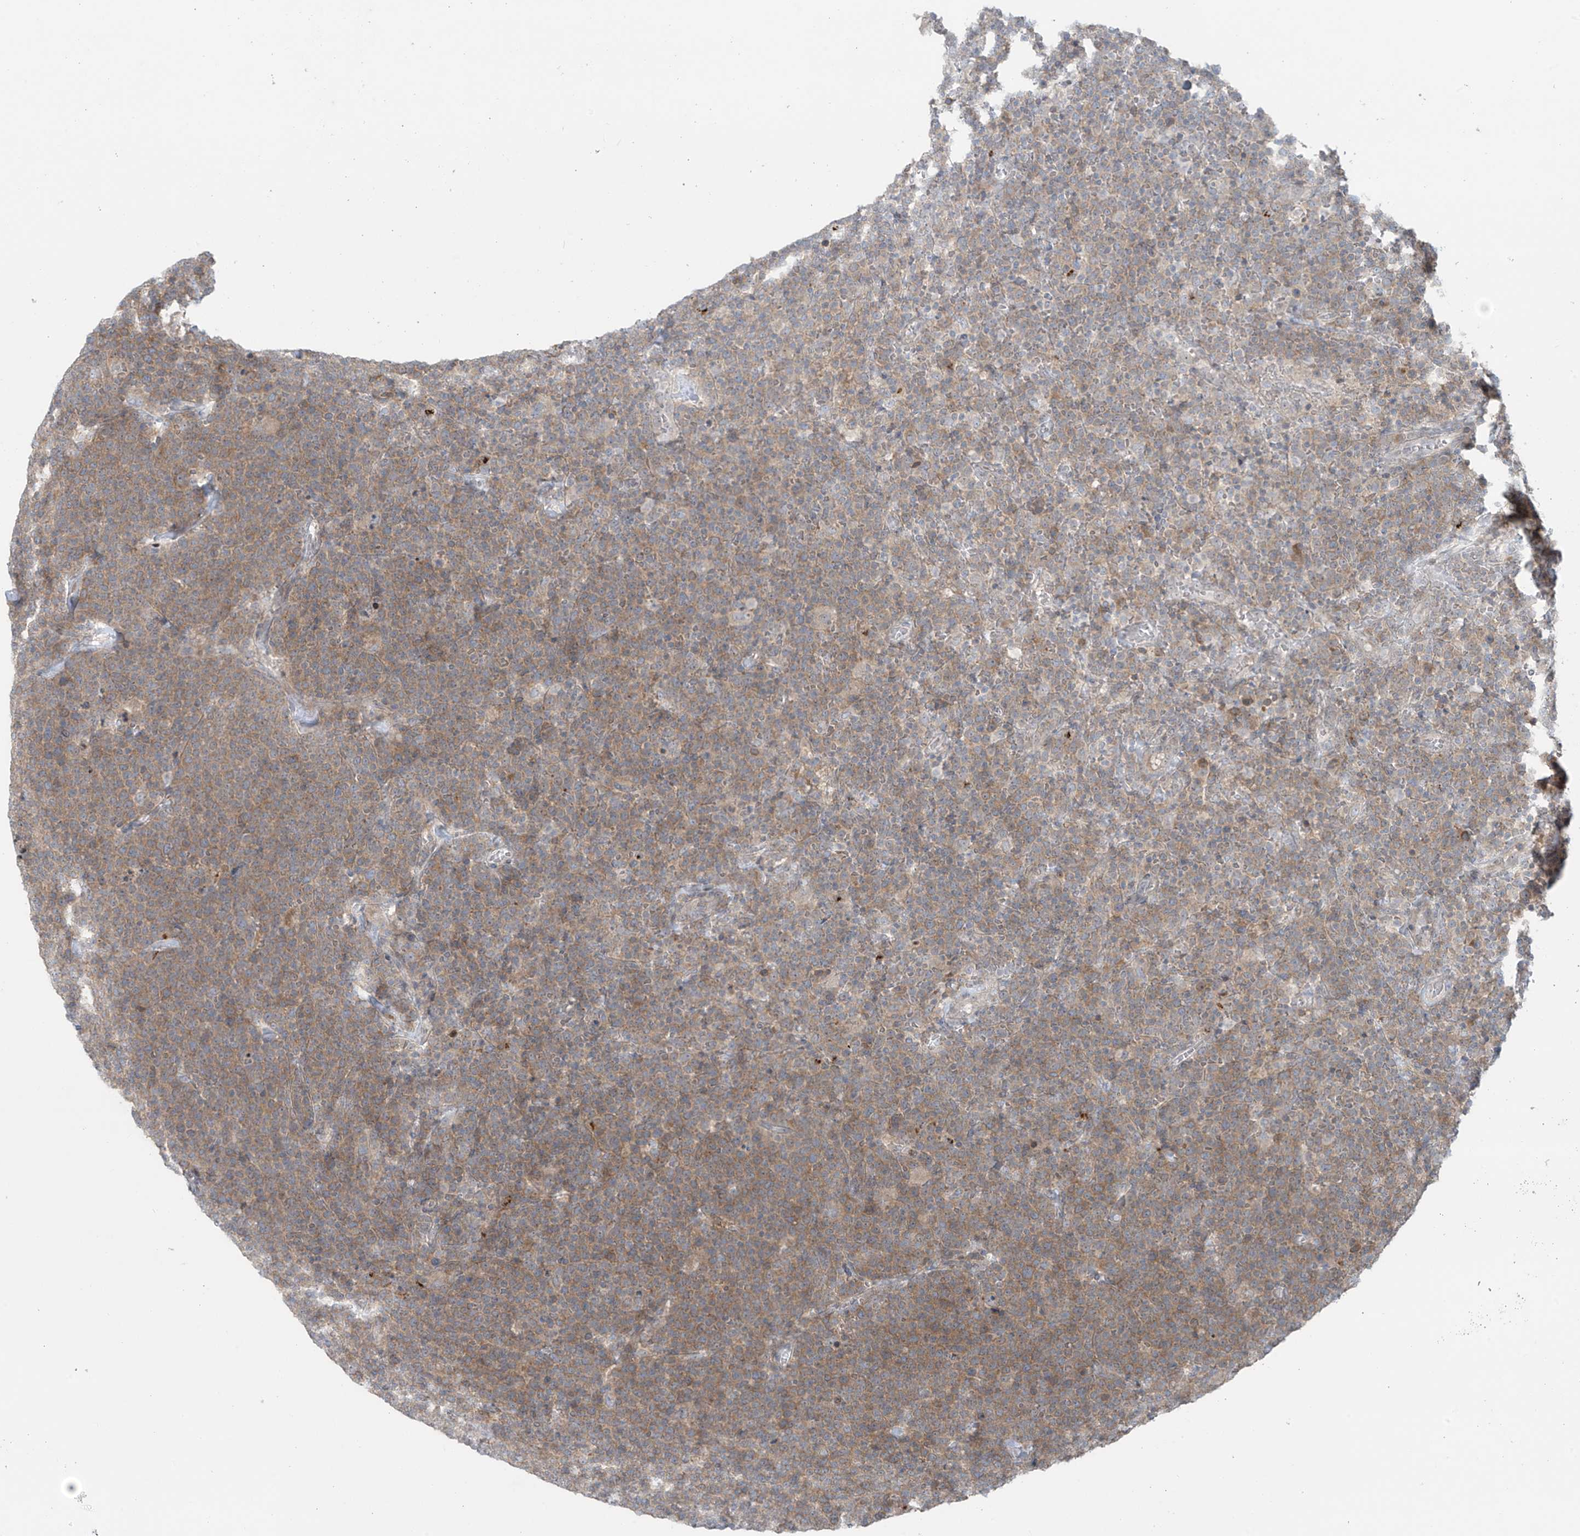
{"staining": {"intensity": "moderate", "quantity": ">75%", "location": "cytoplasmic/membranous"}, "tissue": "lymphoma", "cell_type": "Tumor cells", "image_type": "cancer", "snomed": [{"axis": "morphology", "description": "Malignant lymphoma, non-Hodgkin's type, High grade"}, {"axis": "topography", "description": "Lymph node"}], "caption": "DAB immunohistochemical staining of malignant lymphoma, non-Hodgkin's type (high-grade) demonstrates moderate cytoplasmic/membranous protein expression in approximately >75% of tumor cells.", "gene": "PPAT", "patient": {"sex": "male", "age": 61}}